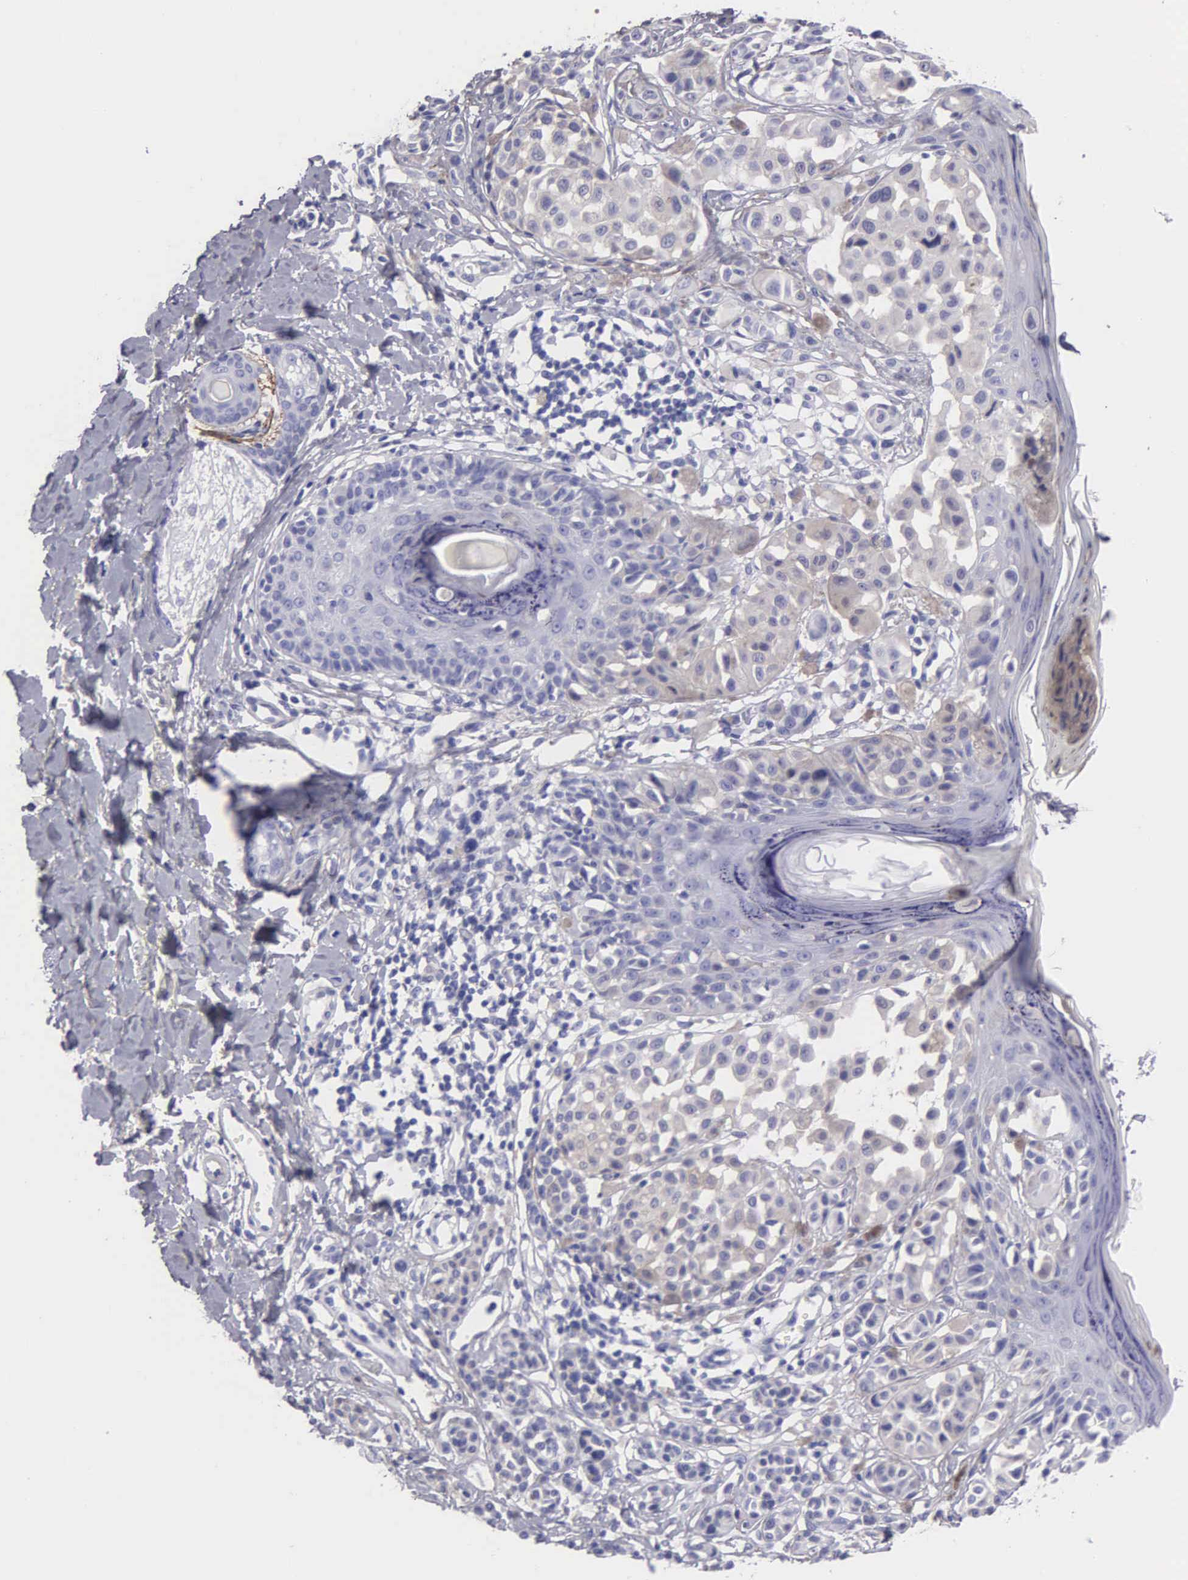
{"staining": {"intensity": "negative", "quantity": "none", "location": "none"}, "tissue": "melanoma", "cell_type": "Tumor cells", "image_type": "cancer", "snomed": [{"axis": "morphology", "description": "Malignant melanoma, NOS"}, {"axis": "topography", "description": "Skin"}], "caption": "A high-resolution histopathology image shows immunohistochemistry staining of malignant melanoma, which shows no significant positivity in tumor cells.", "gene": "FBLN5", "patient": {"sex": "male", "age": 40}}